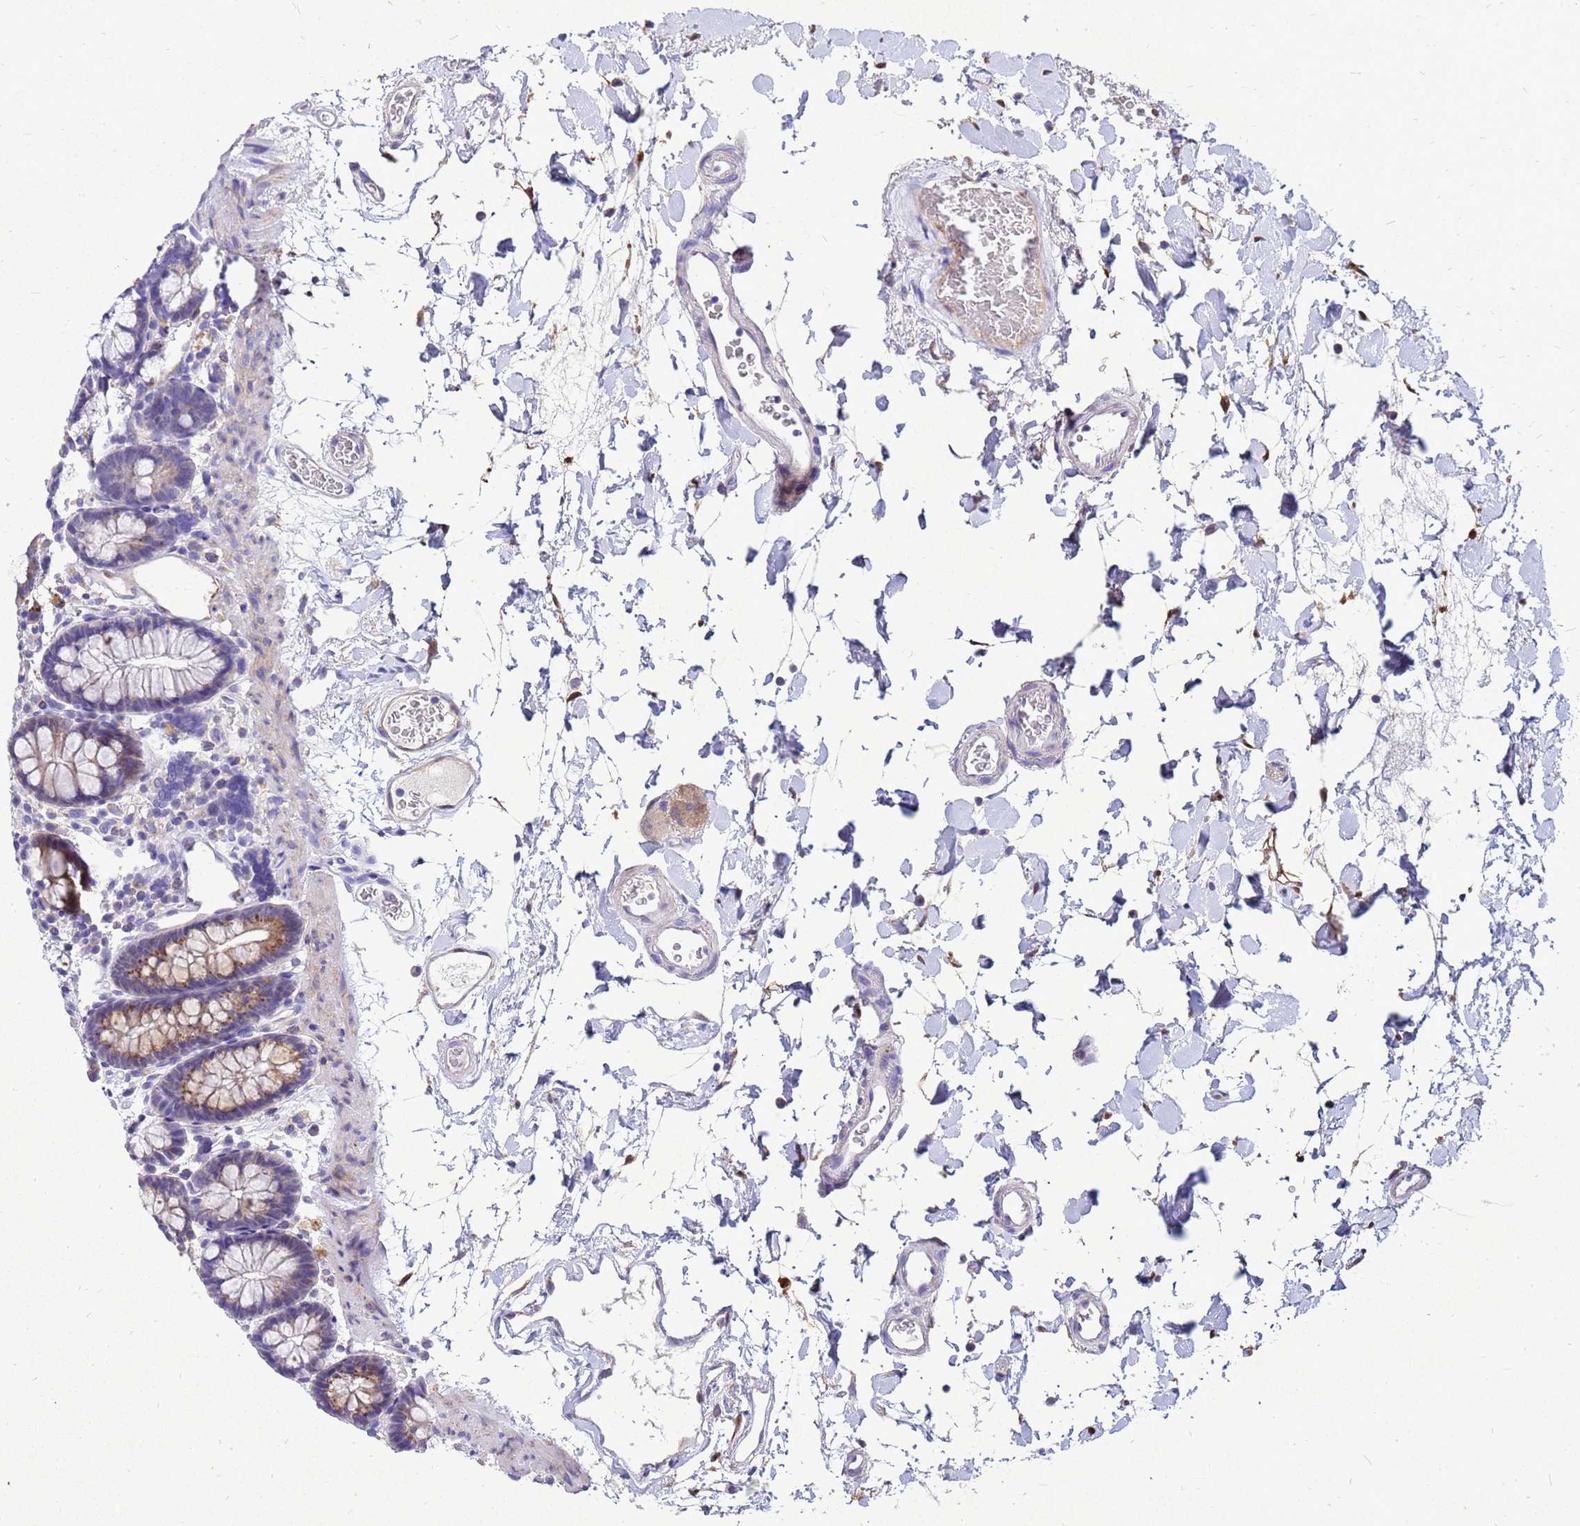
{"staining": {"intensity": "moderate", "quantity": "25%-75%", "location": "cytoplasmic/membranous"}, "tissue": "colon", "cell_type": "Endothelial cells", "image_type": "normal", "snomed": [{"axis": "morphology", "description": "Normal tissue, NOS"}, {"axis": "topography", "description": "Colon"}], "caption": "Moderate cytoplasmic/membranous protein positivity is appreciated in approximately 25%-75% of endothelial cells in colon. (brown staining indicates protein expression, while blue staining denotes nuclei).", "gene": "AKR1C1", "patient": {"sex": "male", "age": 75}}